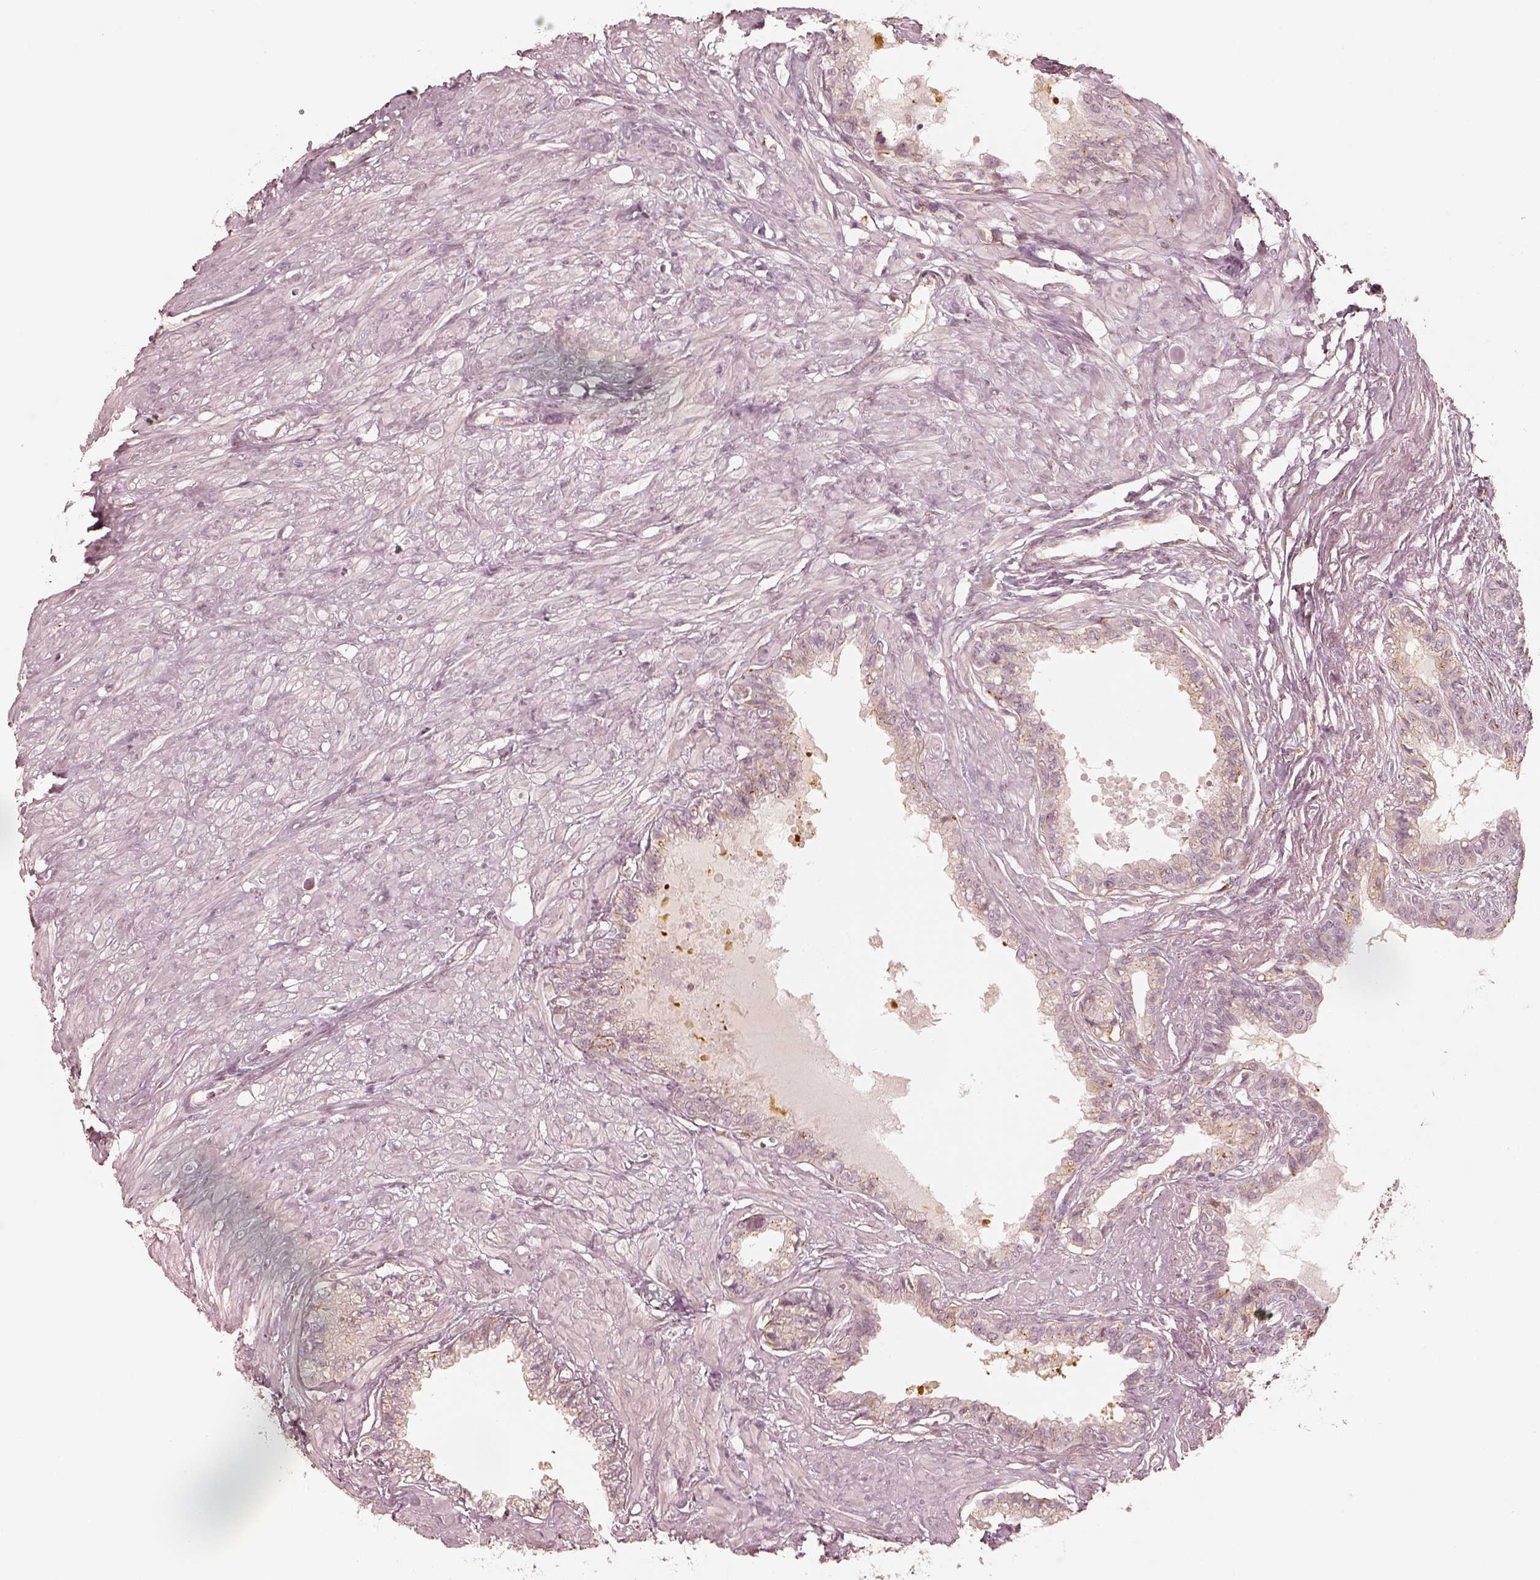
{"staining": {"intensity": "strong", "quantity": "25%-75%", "location": "cytoplasmic/membranous"}, "tissue": "seminal vesicle", "cell_type": "Glandular cells", "image_type": "normal", "snomed": [{"axis": "morphology", "description": "Normal tissue, NOS"}, {"axis": "morphology", "description": "Urothelial carcinoma, NOS"}, {"axis": "topography", "description": "Urinary bladder"}, {"axis": "topography", "description": "Seminal veicle"}], "caption": "This image displays immunohistochemistry staining of benign human seminal vesicle, with high strong cytoplasmic/membranous staining in approximately 25%-75% of glandular cells.", "gene": "GORASP2", "patient": {"sex": "male", "age": 76}}